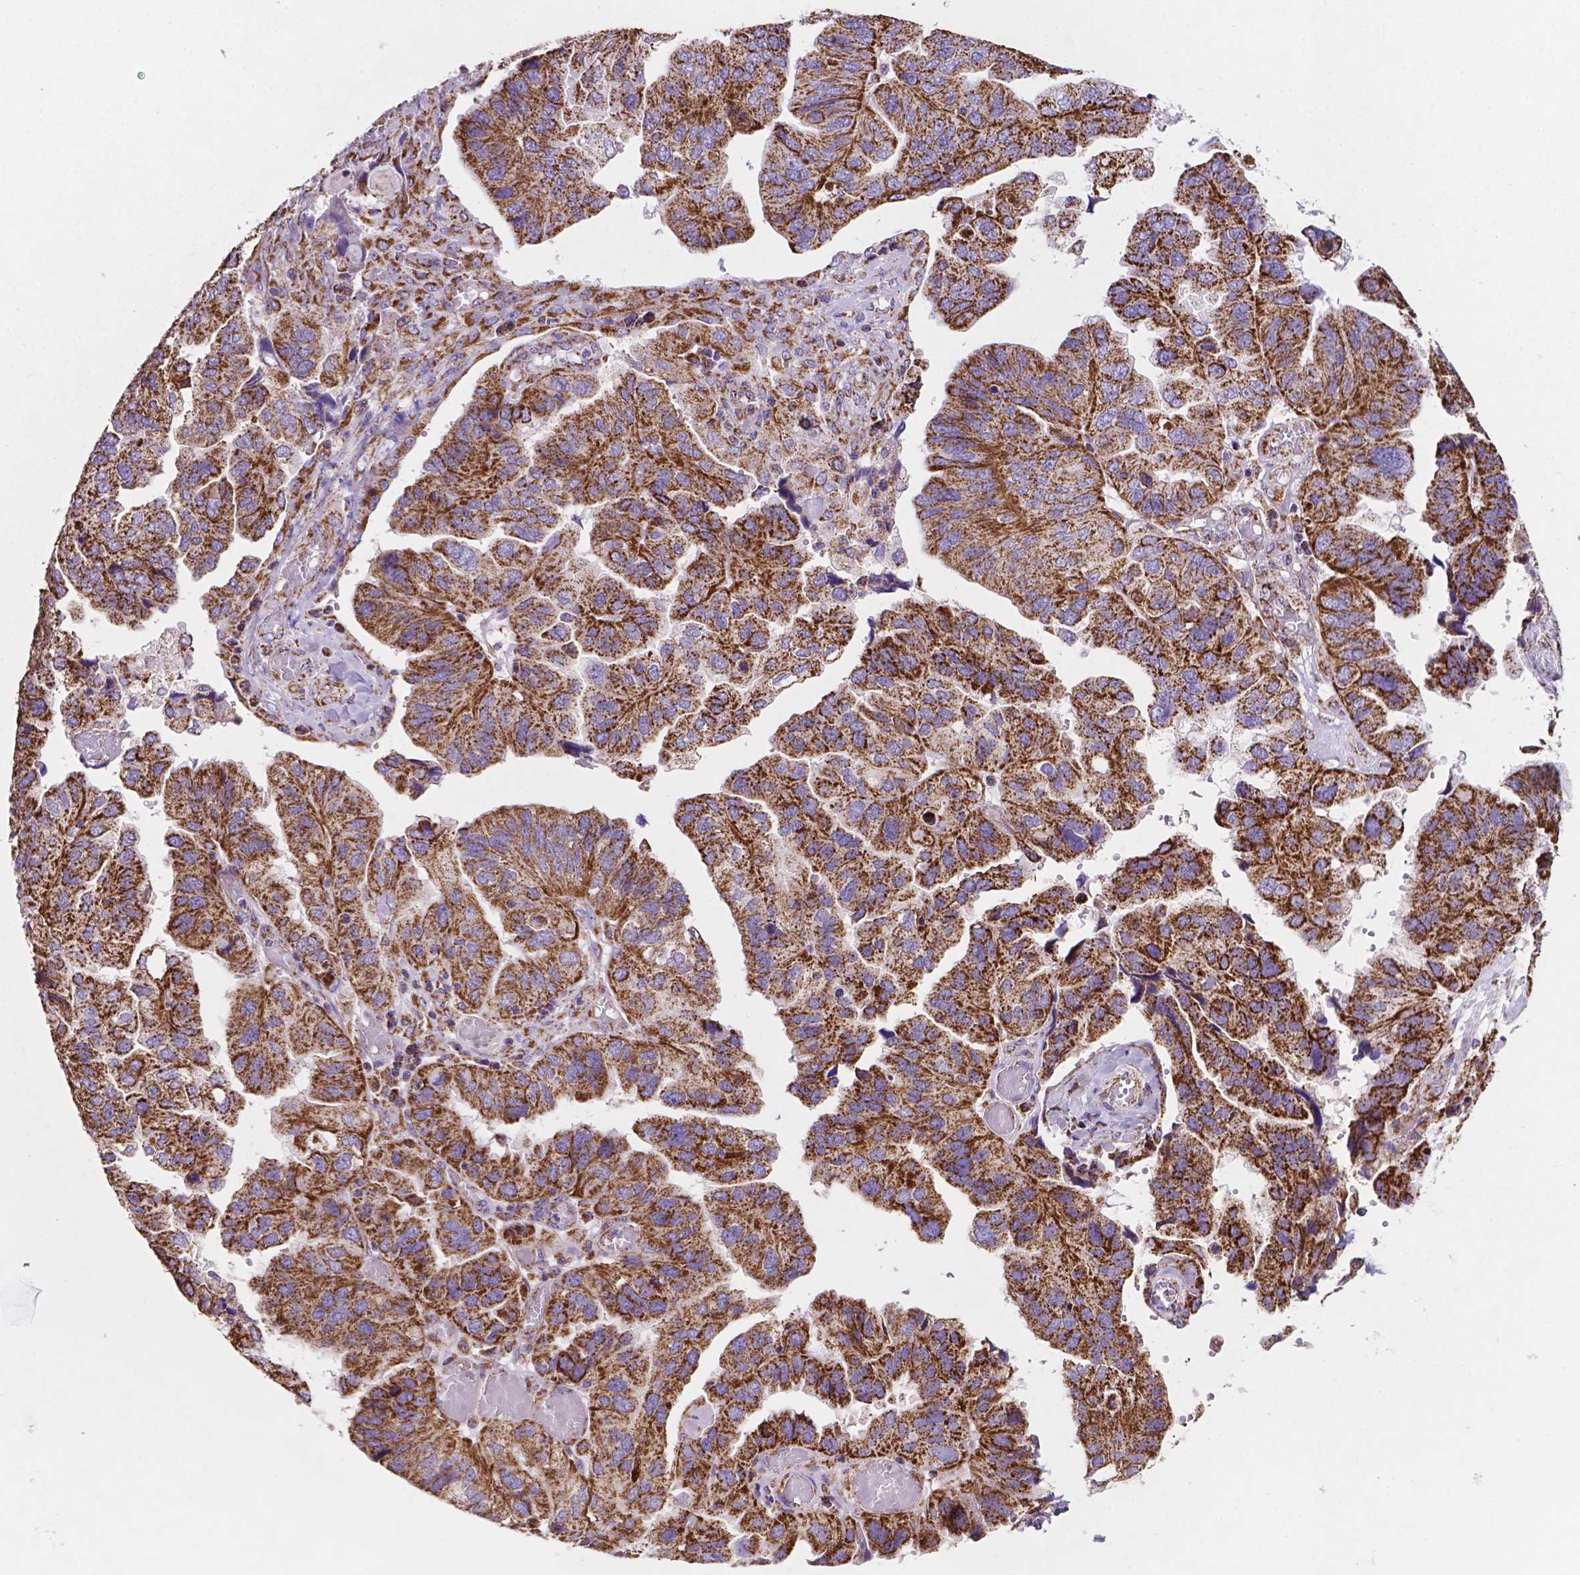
{"staining": {"intensity": "strong", "quantity": ">75%", "location": "cytoplasmic/membranous"}, "tissue": "ovarian cancer", "cell_type": "Tumor cells", "image_type": "cancer", "snomed": [{"axis": "morphology", "description": "Cystadenocarcinoma, serous, NOS"}, {"axis": "topography", "description": "Ovary"}], "caption": "This is a photomicrograph of immunohistochemistry (IHC) staining of ovarian serous cystadenocarcinoma, which shows strong staining in the cytoplasmic/membranous of tumor cells.", "gene": "HSPD1", "patient": {"sex": "female", "age": 79}}